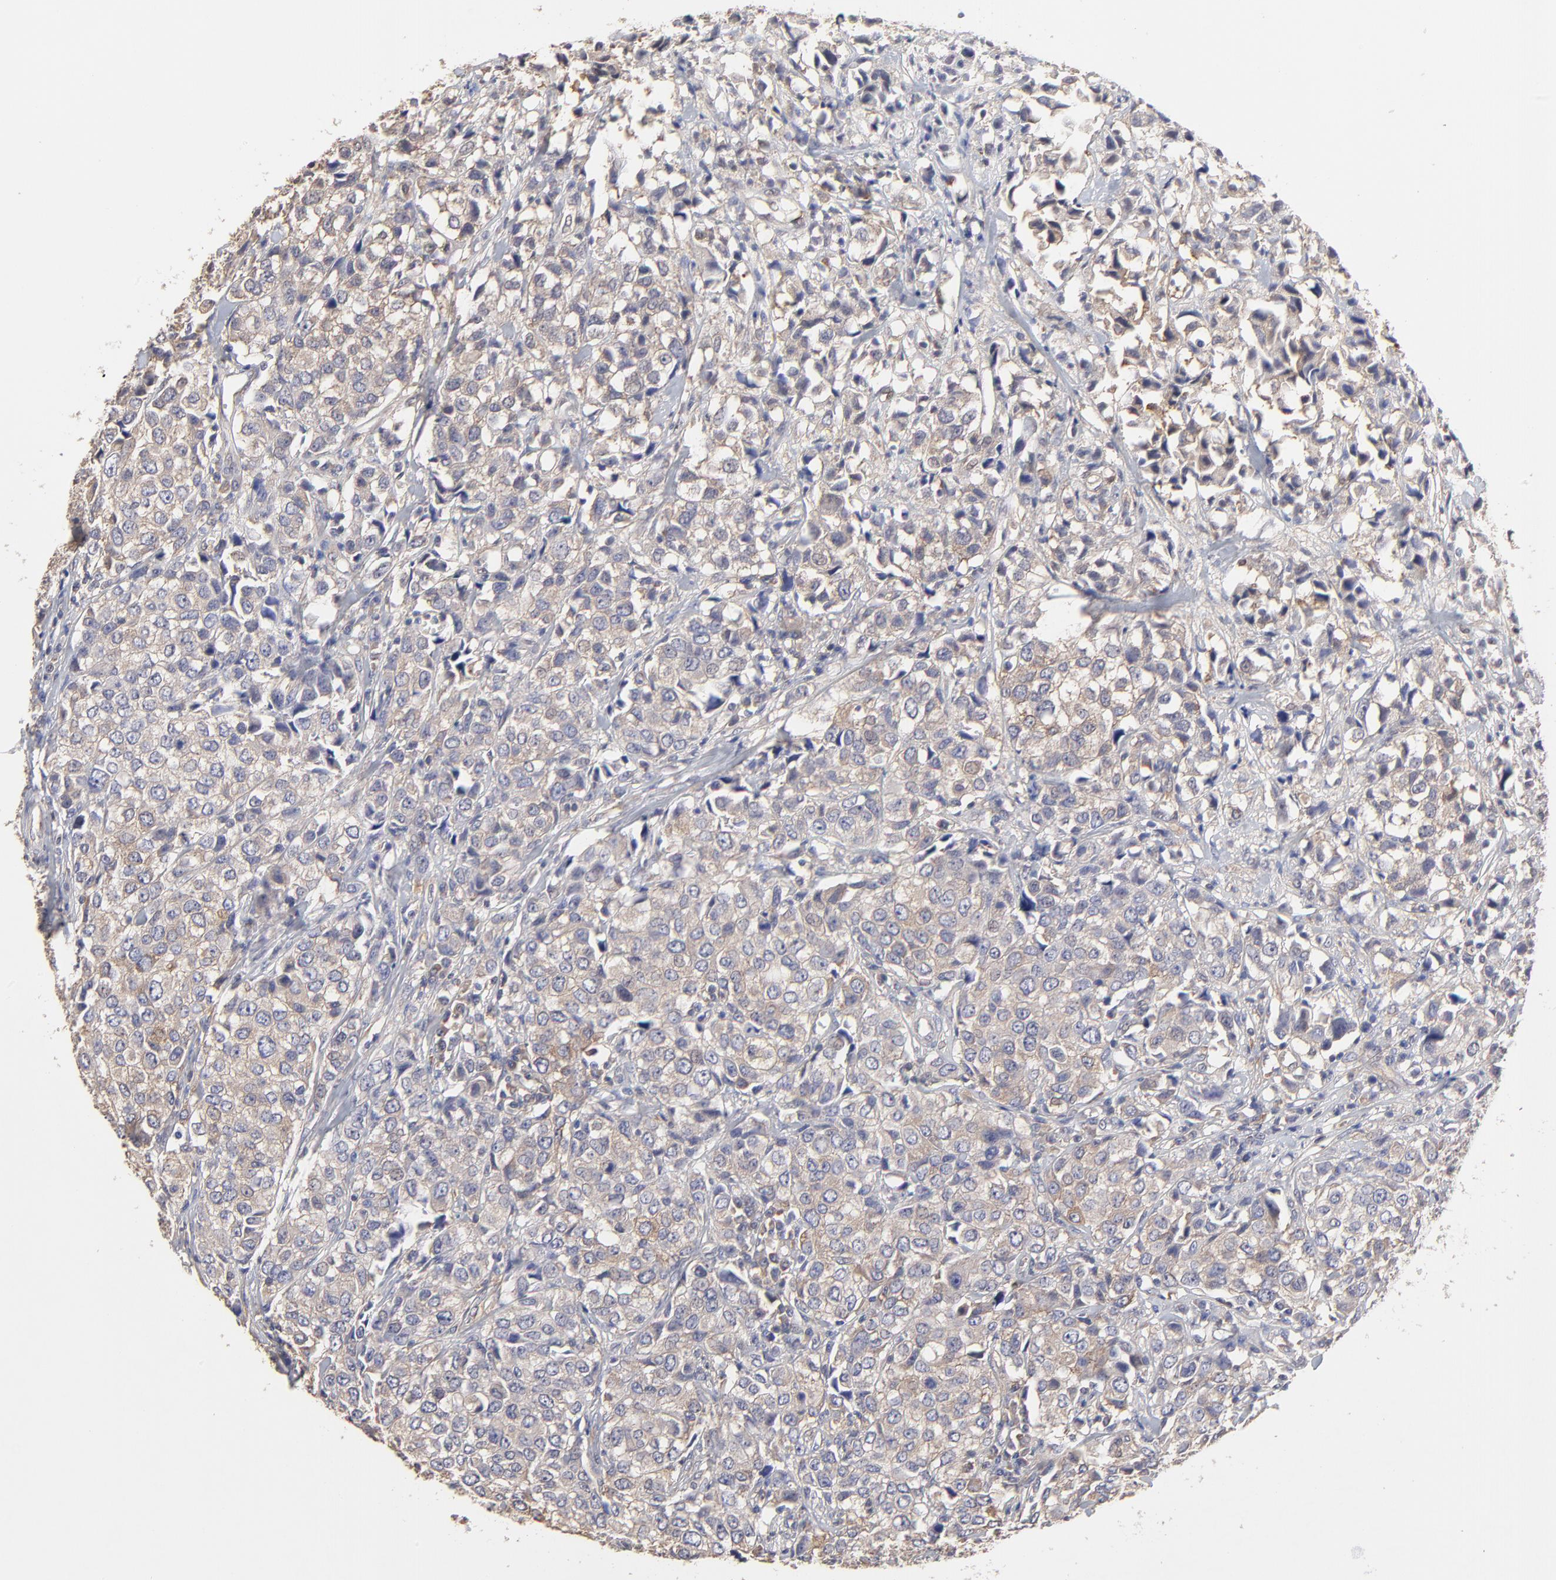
{"staining": {"intensity": "weak", "quantity": "<25%", "location": "cytoplasmic/membranous"}, "tissue": "urothelial cancer", "cell_type": "Tumor cells", "image_type": "cancer", "snomed": [{"axis": "morphology", "description": "Urothelial carcinoma, High grade"}, {"axis": "topography", "description": "Urinary bladder"}], "caption": "IHC image of neoplastic tissue: high-grade urothelial carcinoma stained with DAB exhibits no significant protein expression in tumor cells.", "gene": "CCT2", "patient": {"sex": "female", "age": 75}}